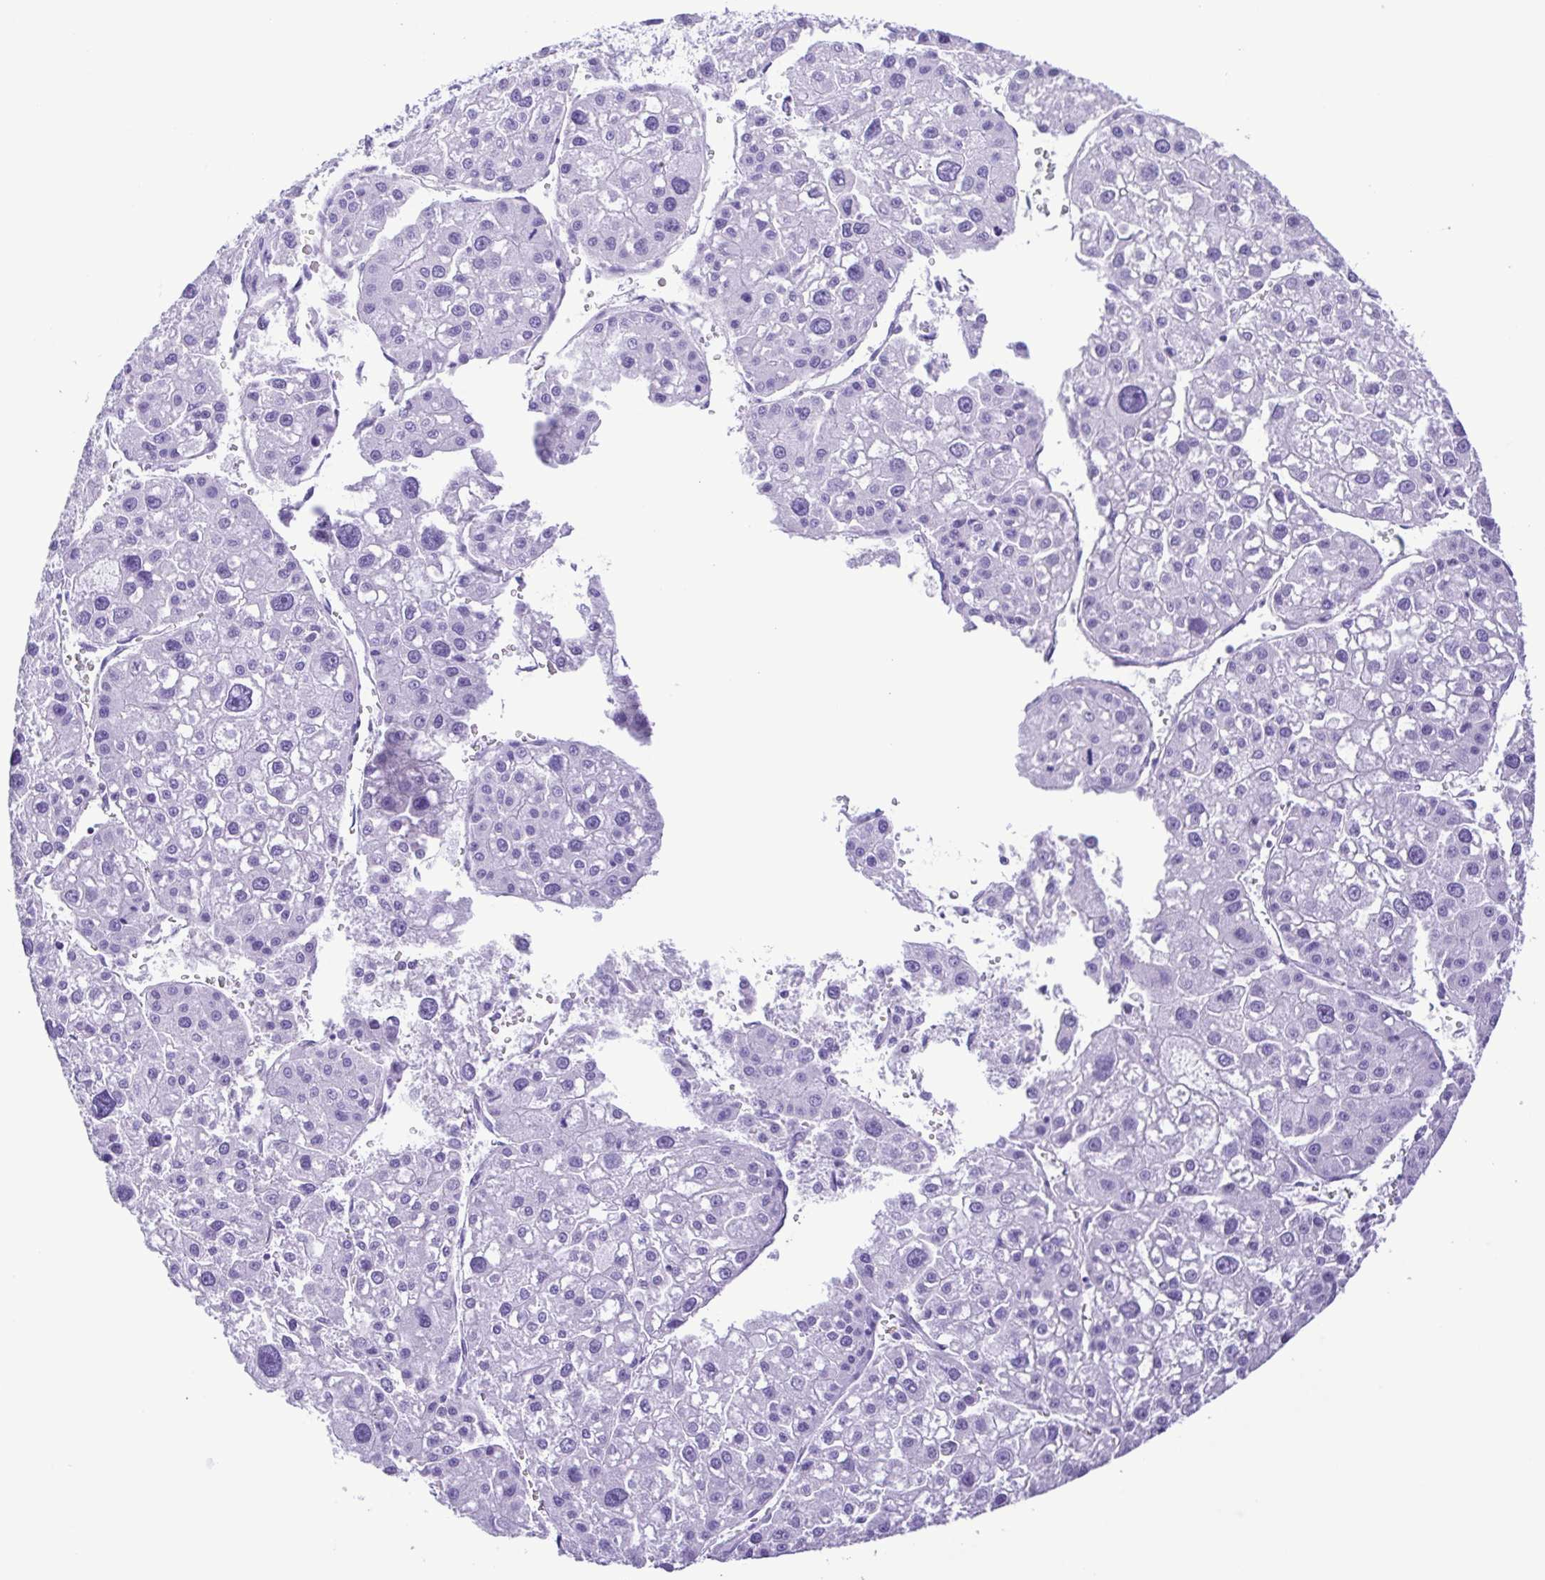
{"staining": {"intensity": "negative", "quantity": "none", "location": "none"}, "tissue": "liver cancer", "cell_type": "Tumor cells", "image_type": "cancer", "snomed": [{"axis": "morphology", "description": "Carcinoma, Hepatocellular, NOS"}, {"axis": "topography", "description": "Liver"}], "caption": "IHC micrograph of neoplastic tissue: human liver hepatocellular carcinoma stained with DAB (3,3'-diaminobenzidine) exhibits no significant protein positivity in tumor cells.", "gene": "SYT1", "patient": {"sex": "male", "age": 73}}